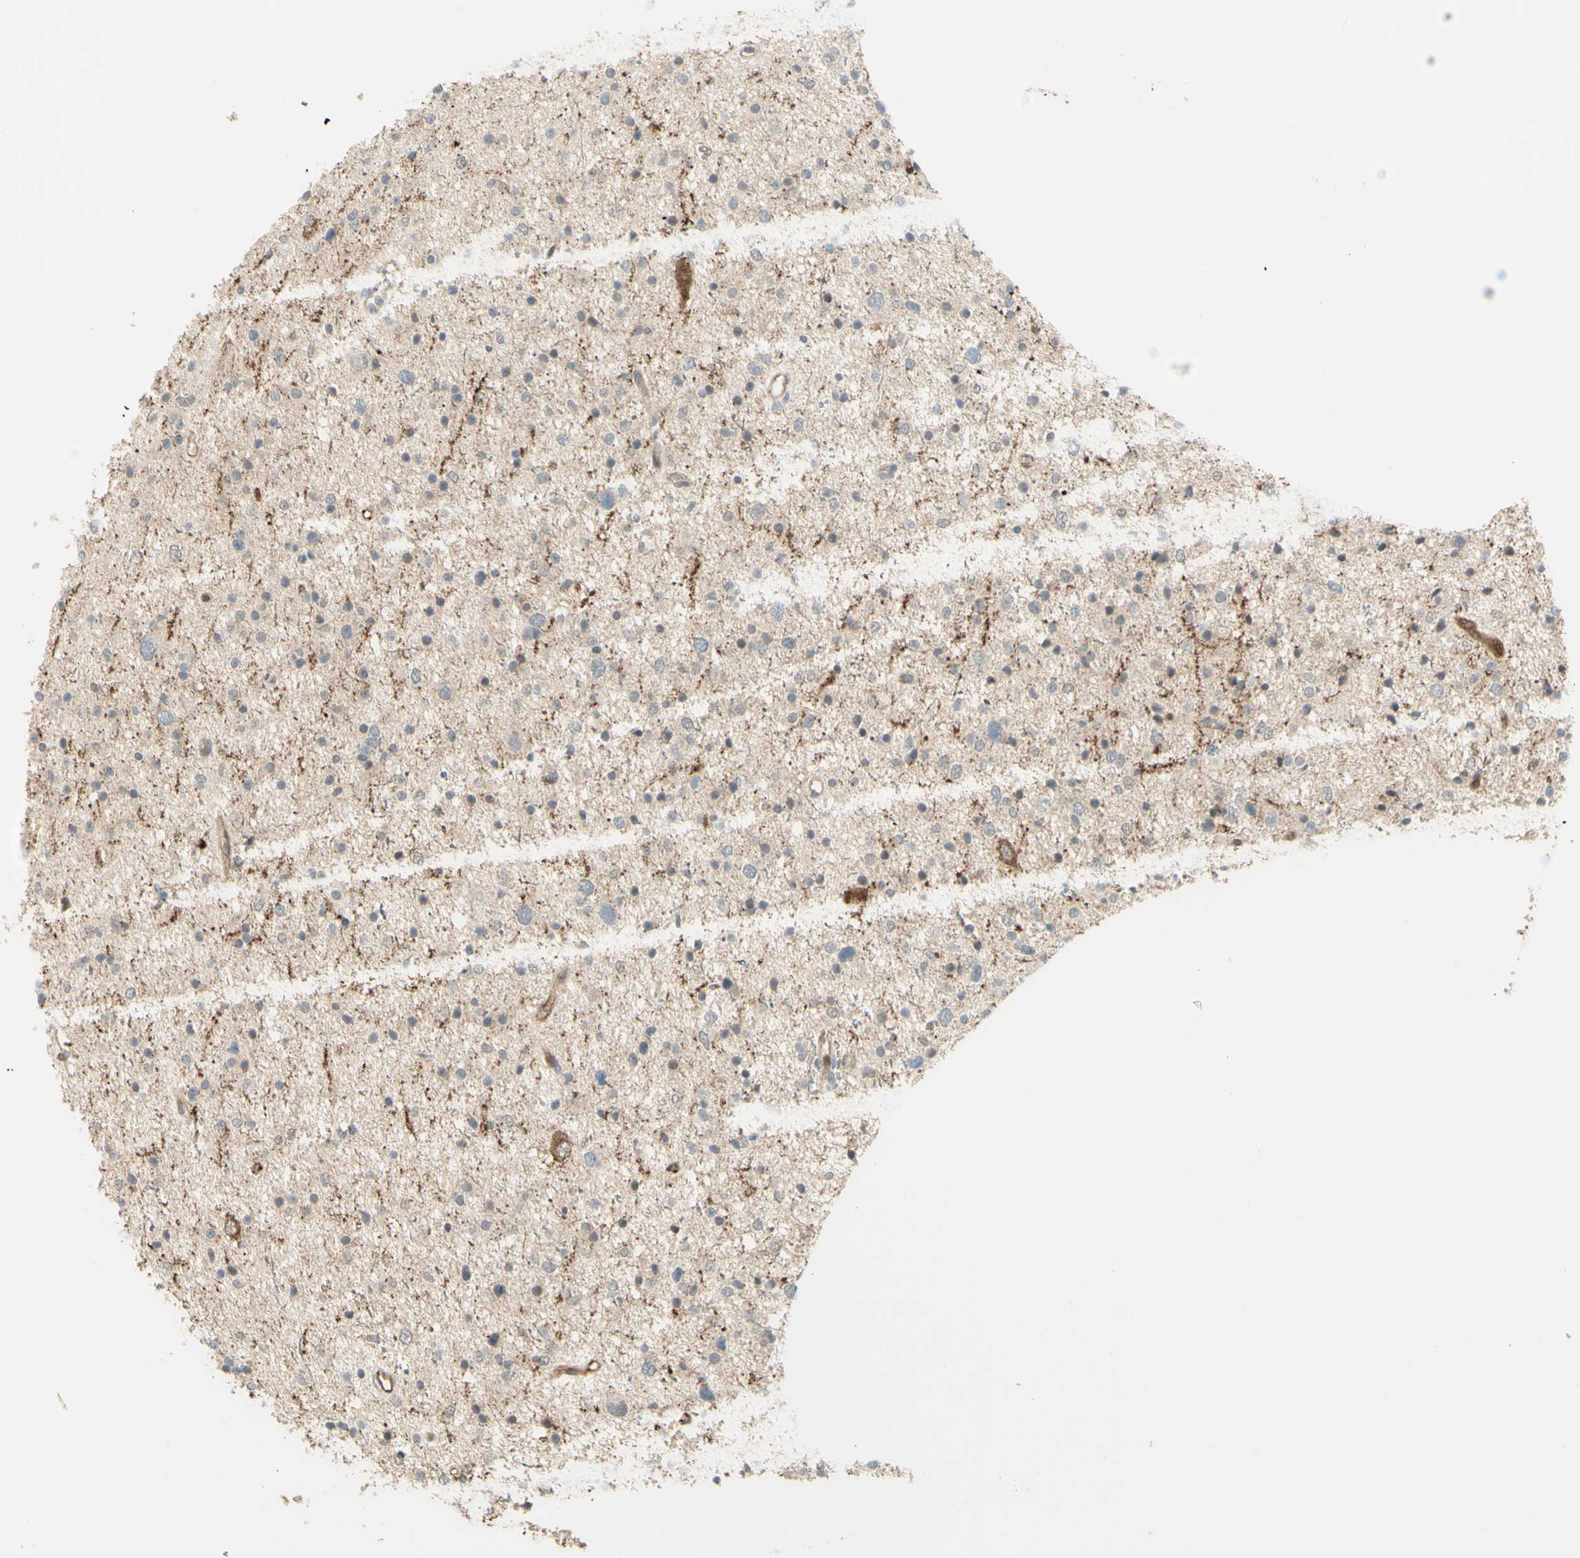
{"staining": {"intensity": "negative", "quantity": "none", "location": "none"}, "tissue": "glioma", "cell_type": "Tumor cells", "image_type": "cancer", "snomed": [{"axis": "morphology", "description": "Glioma, malignant, Low grade"}, {"axis": "topography", "description": "Brain"}], "caption": "High magnification brightfield microscopy of glioma stained with DAB (3,3'-diaminobenzidine) (brown) and counterstained with hematoxylin (blue): tumor cells show no significant staining.", "gene": "ANGPT2", "patient": {"sex": "female", "age": 37}}